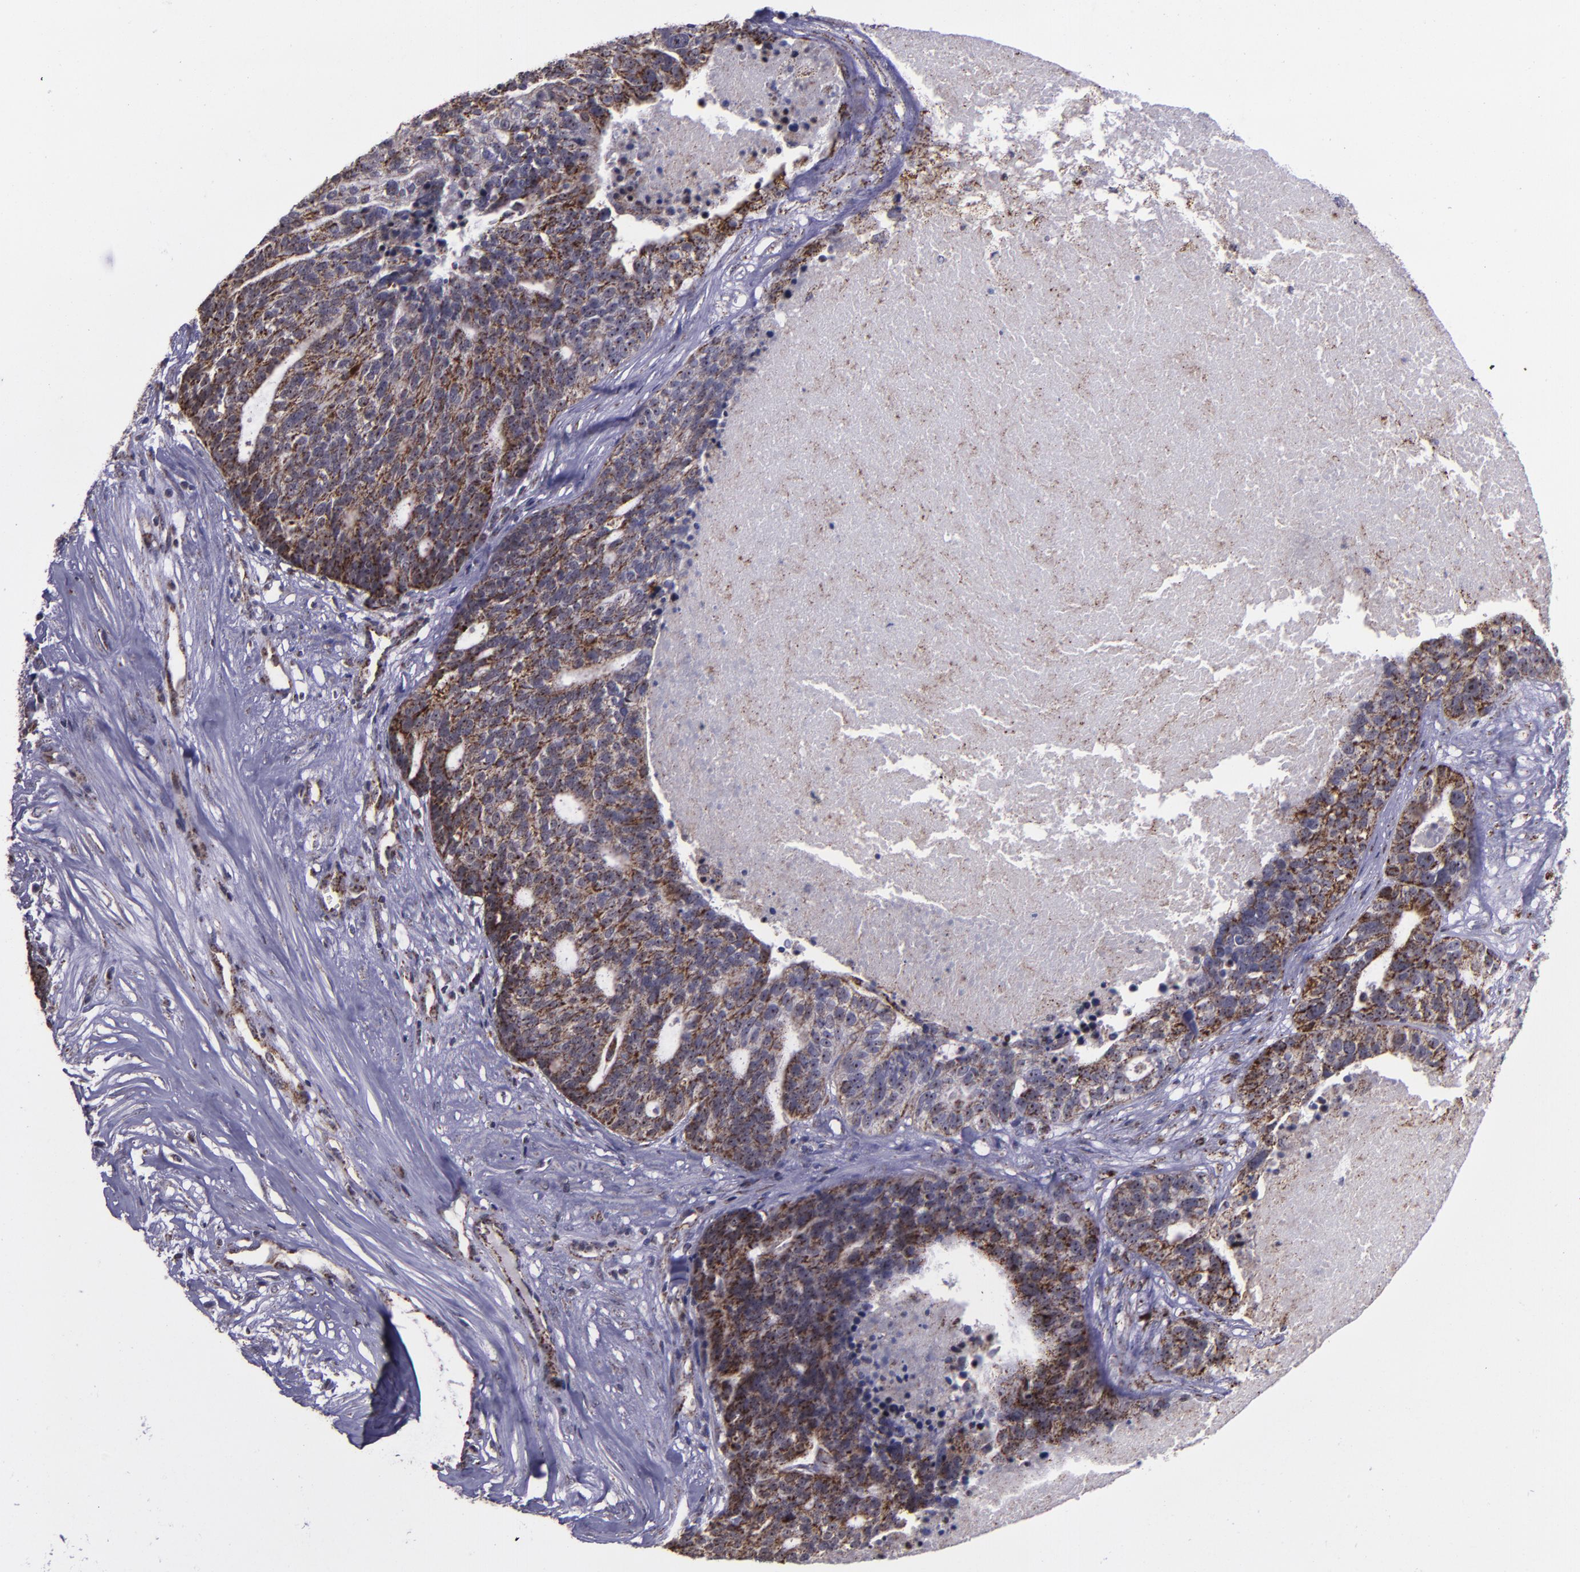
{"staining": {"intensity": "moderate", "quantity": ">75%", "location": "cytoplasmic/membranous,nuclear"}, "tissue": "ovarian cancer", "cell_type": "Tumor cells", "image_type": "cancer", "snomed": [{"axis": "morphology", "description": "Cystadenocarcinoma, serous, NOS"}, {"axis": "topography", "description": "Ovary"}], "caption": "IHC micrograph of human ovarian cancer stained for a protein (brown), which demonstrates medium levels of moderate cytoplasmic/membranous and nuclear positivity in about >75% of tumor cells.", "gene": "LONP1", "patient": {"sex": "female", "age": 59}}